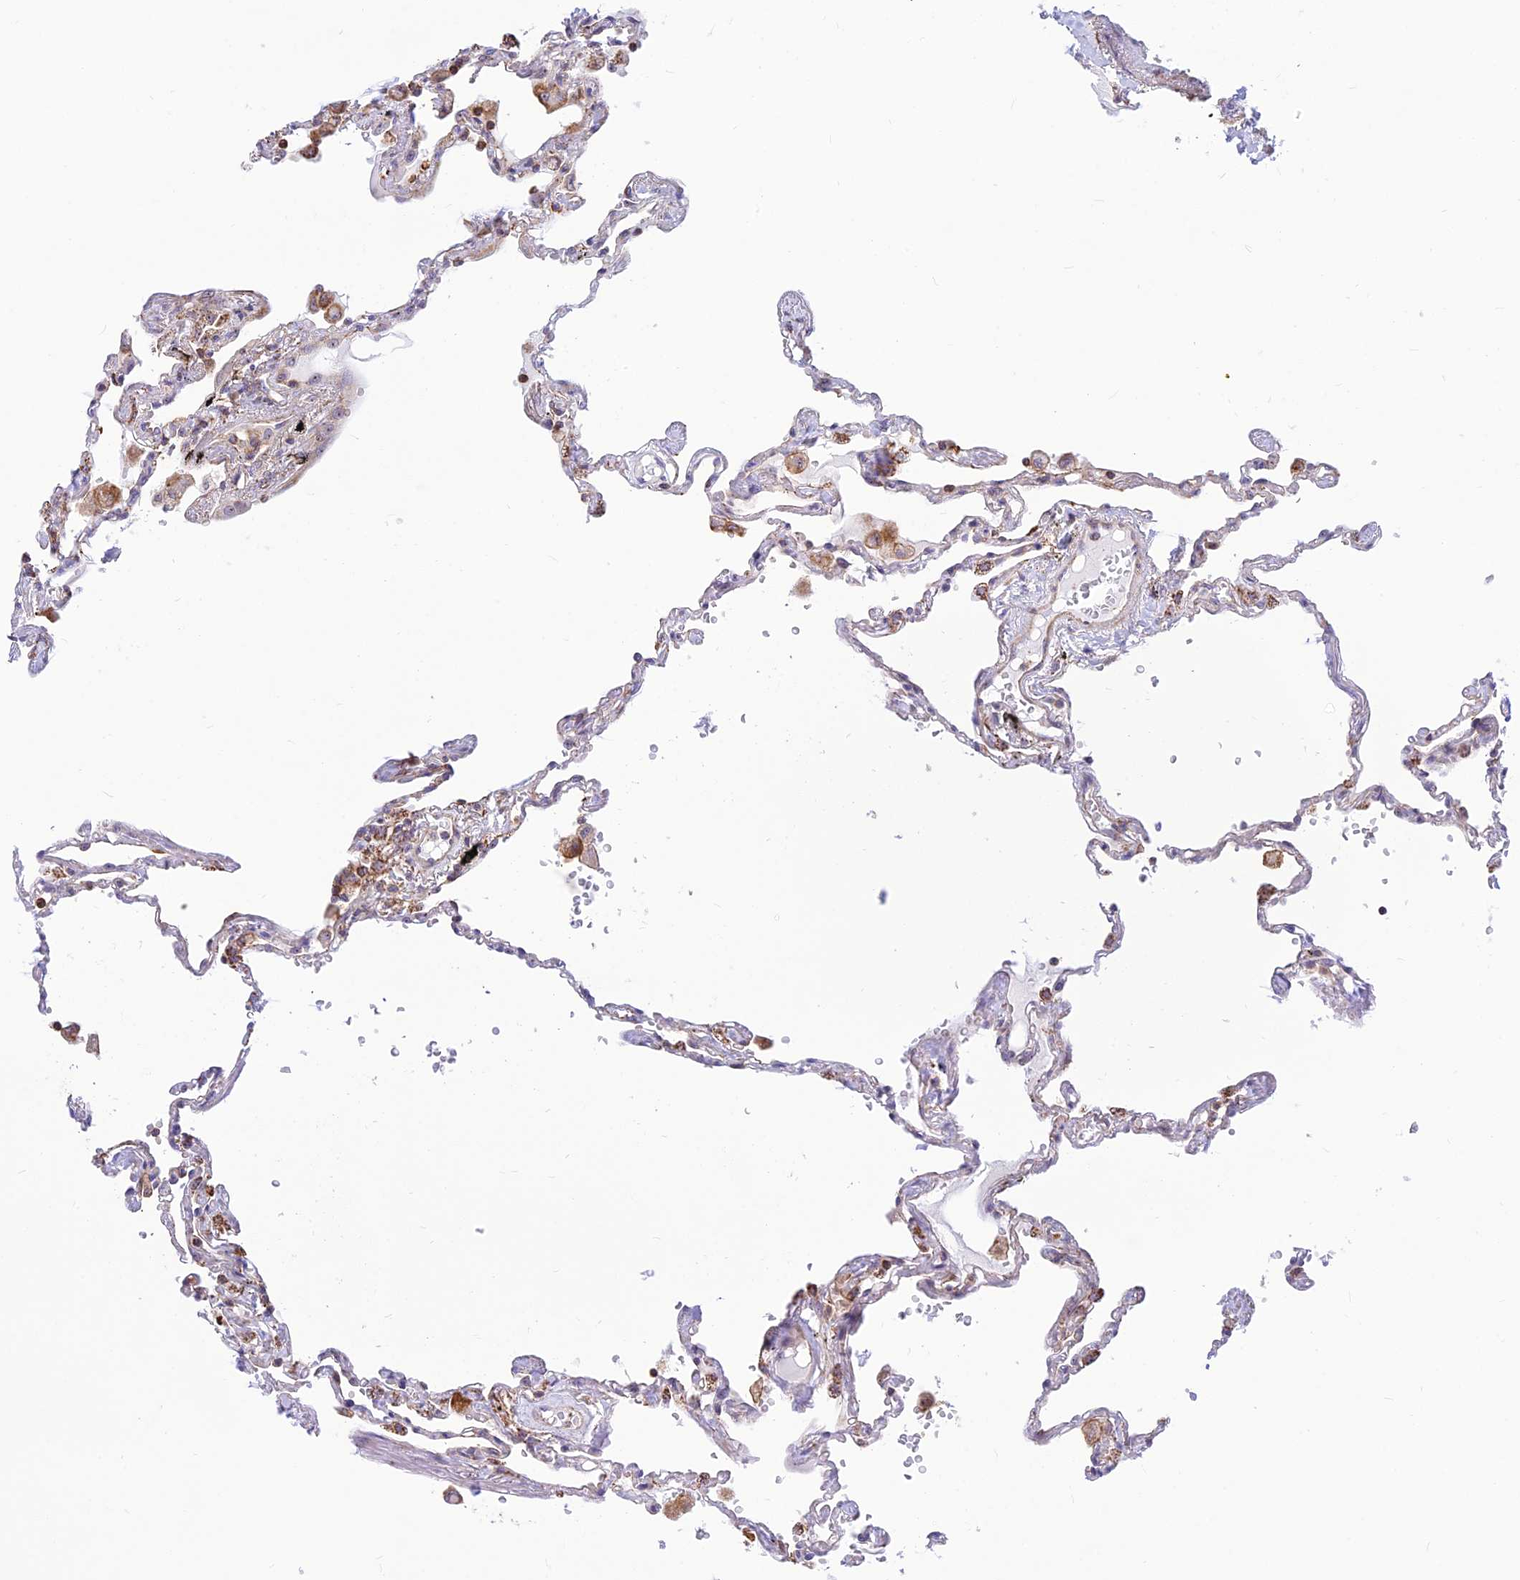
{"staining": {"intensity": "weak", "quantity": "<25%", "location": "cytoplasmic/membranous"}, "tissue": "lung", "cell_type": "Alveolar cells", "image_type": "normal", "snomed": [{"axis": "morphology", "description": "Normal tissue, NOS"}, {"axis": "topography", "description": "Lung"}], "caption": "Immunohistochemistry image of unremarkable lung: human lung stained with DAB (3,3'-diaminobenzidine) demonstrates no significant protein expression in alveolar cells.", "gene": "POLR1G", "patient": {"sex": "female", "age": 67}}